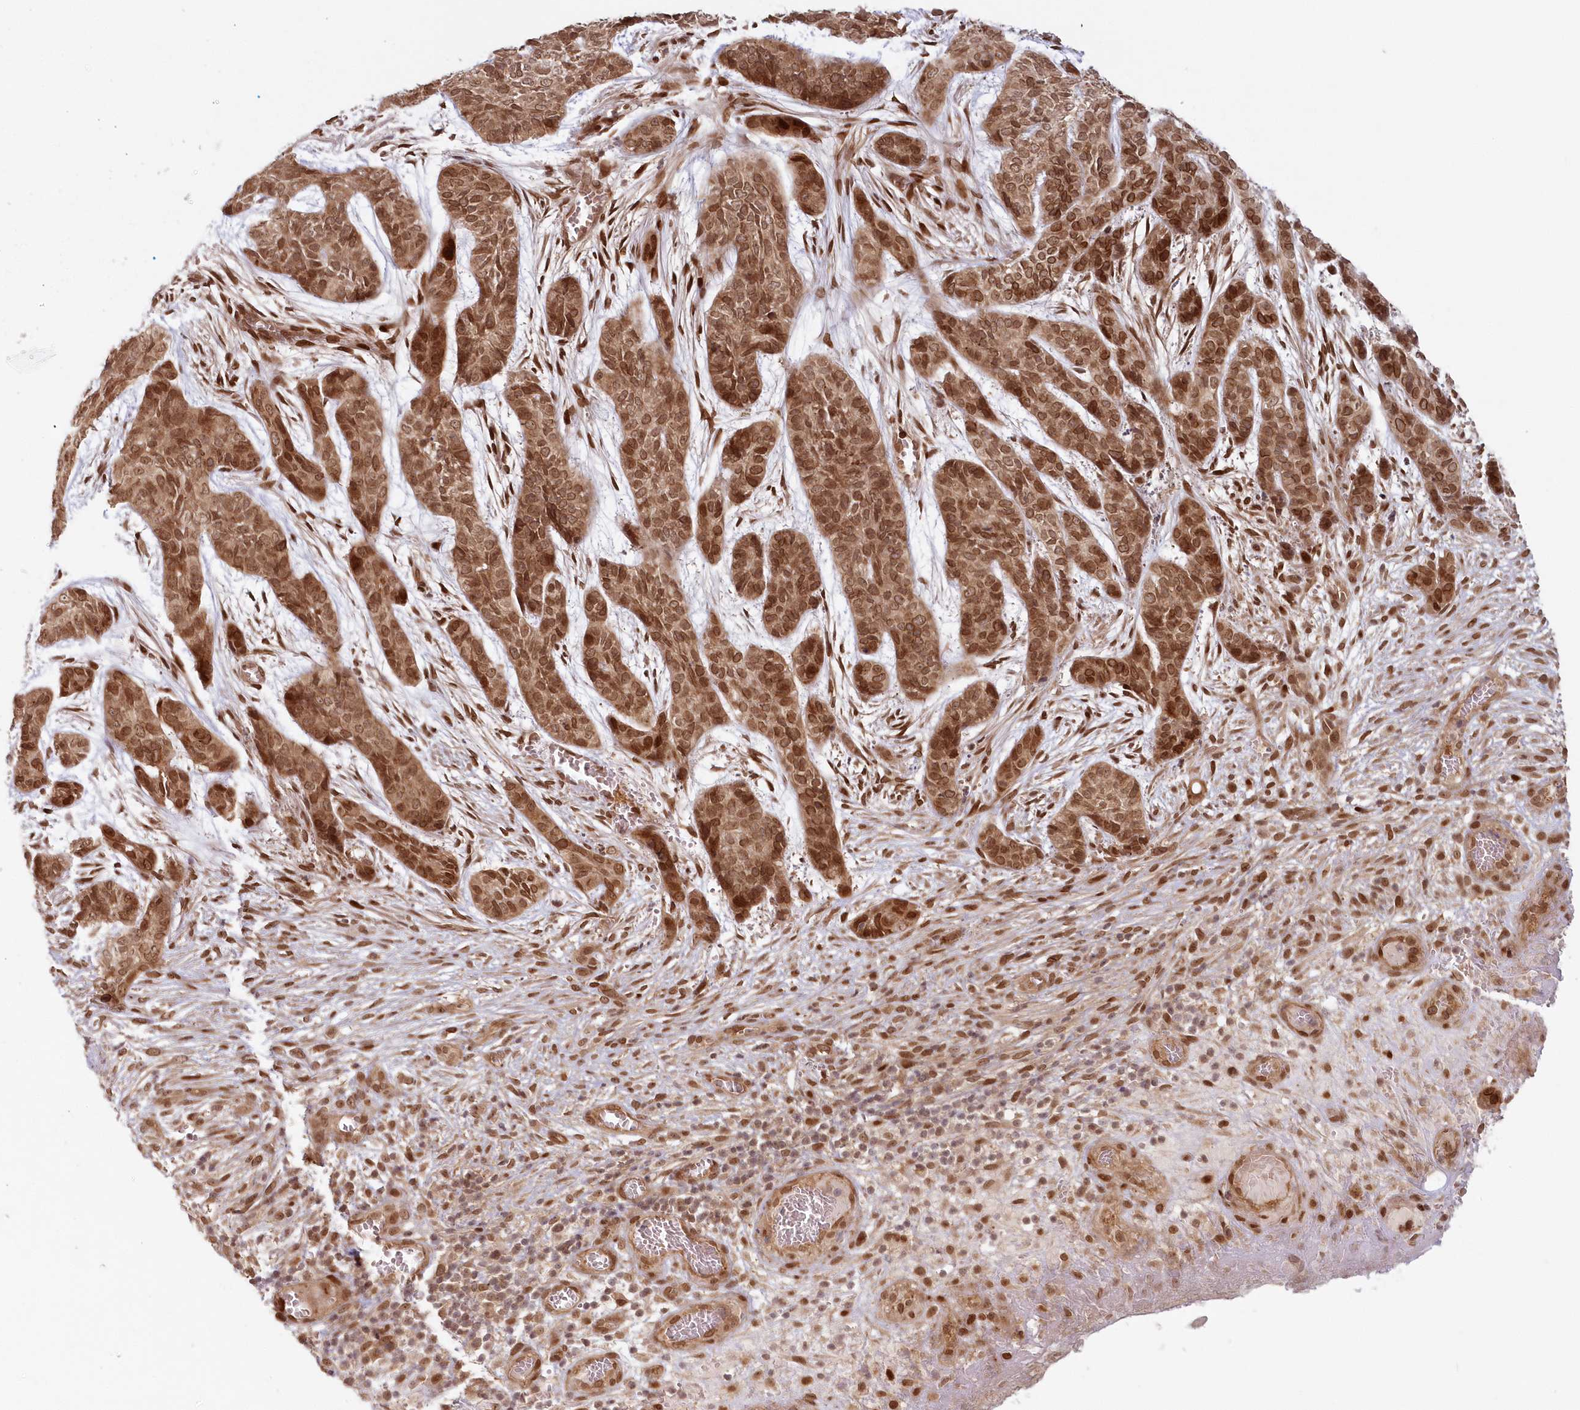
{"staining": {"intensity": "moderate", "quantity": ">75%", "location": "cytoplasmic/membranous,nuclear"}, "tissue": "skin cancer", "cell_type": "Tumor cells", "image_type": "cancer", "snomed": [{"axis": "morphology", "description": "Basal cell carcinoma"}, {"axis": "topography", "description": "Skin"}], "caption": "Skin basal cell carcinoma was stained to show a protein in brown. There is medium levels of moderate cytoplasmic/membranous and nuclear positivity in approximately >75% of tumor cells.", "gene": "TOGARAM2", "patient": {"sex": "female", "age": 64}}